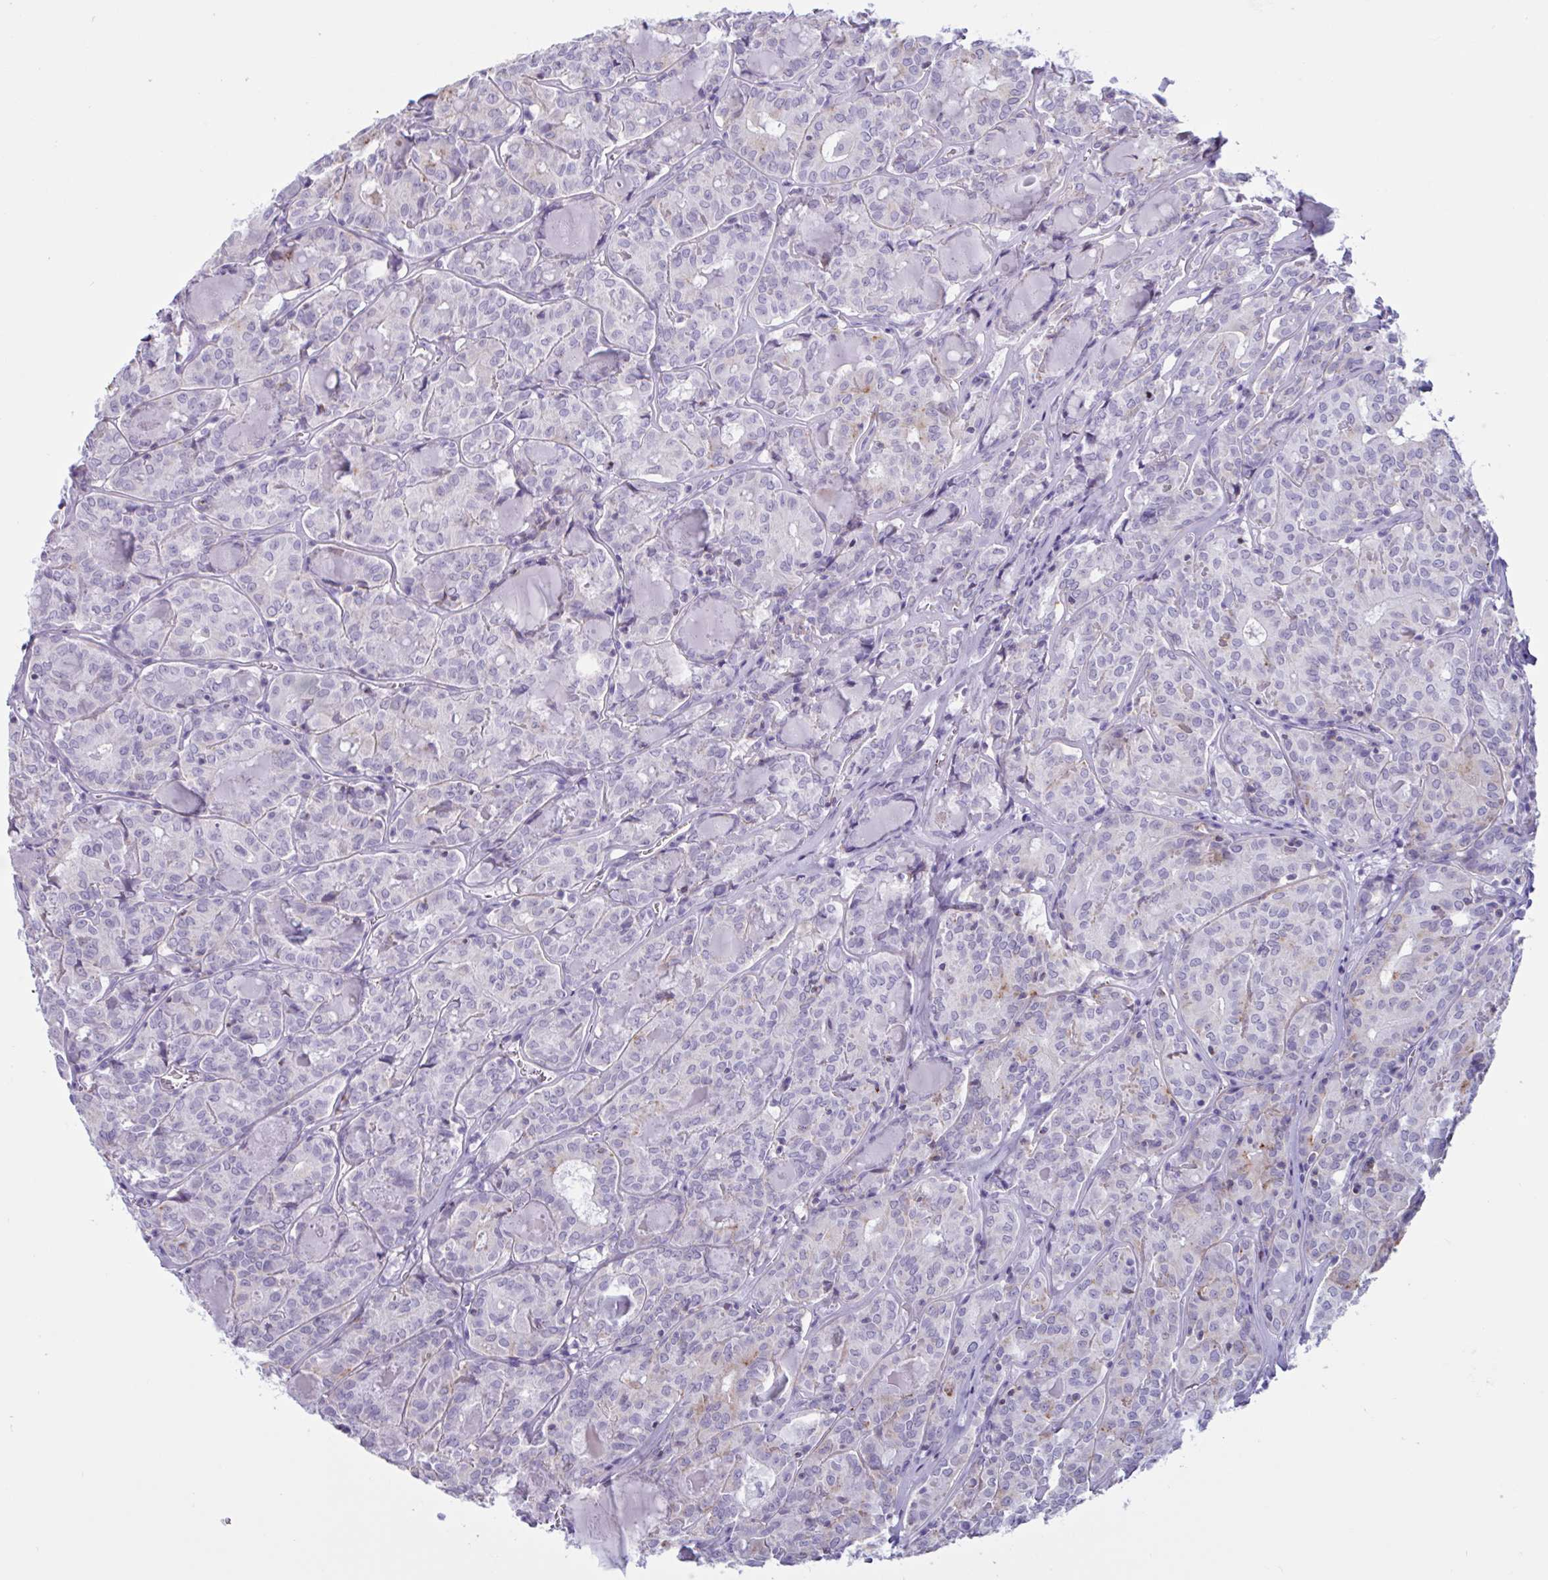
{"staining": {"intensity": "moderate", "quantity": "<25%", "location": "cytoplasmic/membranous"}, "tissue": "thyroid cancer", "cell_type": "Tumor cells", "image_type": "cancer", "snomed": [{"axis": "morphology", "description": "Papillary adenocarcinoma, NOS"}, {"axis": "topography", "description": "Thyroid gland"}], "caption": "A low amount of moderate cytoplasmic/membranous expression is appreciated in about <25% of tumor cells in thyroid cancer (papillary adenocarcinoma) tissue. Ihc stains the protein of interest in brown and the nuclei are stained blue.", "gene": "XCL1", "patient": {"sex": "female", "age": 72}}